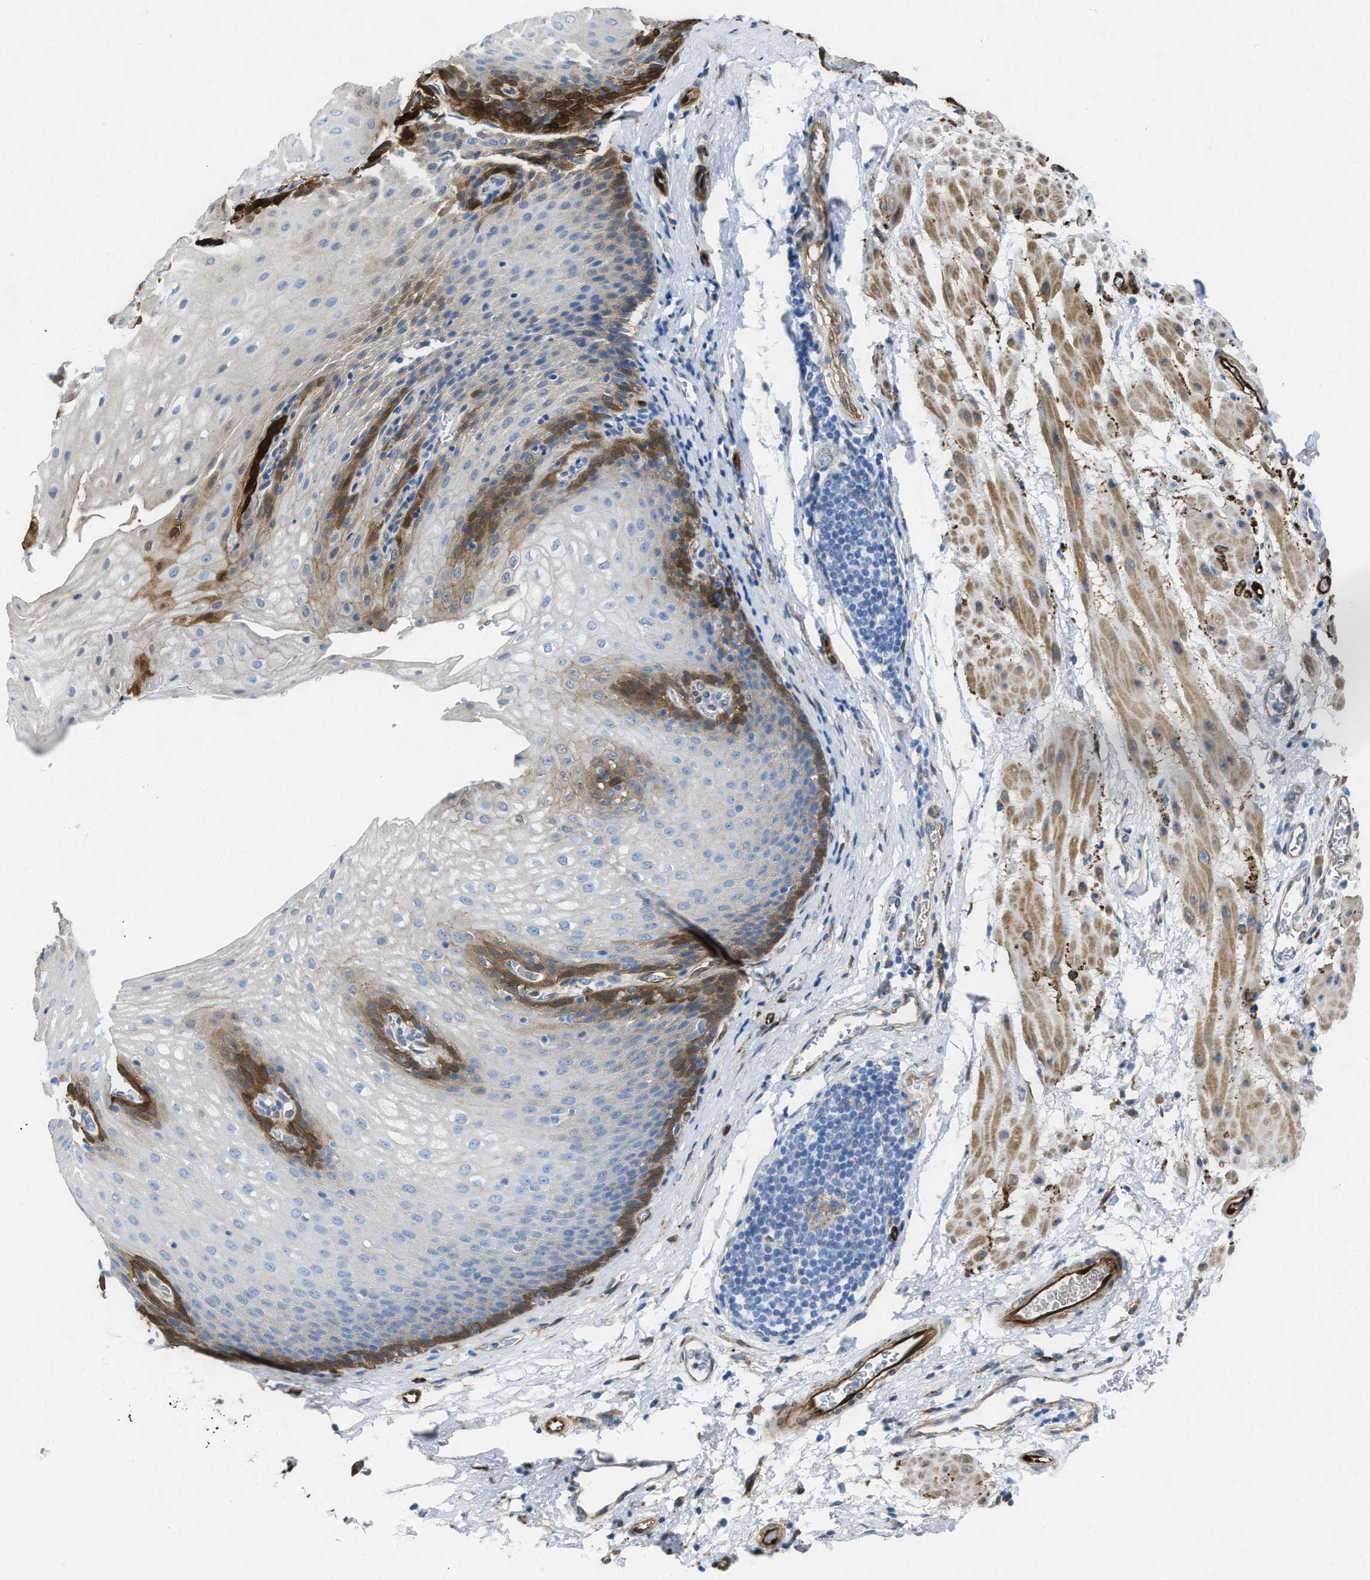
{"staining": {"intensity": "strong", "quantity": "<25%", "location": "cytoplasmic/membranous"}, "tissue": "esophagus", "cell_type": "Squamous epithelial cells", "image_type": "normal", "snomed": [{"axis": "morphology", "description": "Normal tissue, NOS"}, {"axis": "topography", "description": "Esophagus"}], "caption": "High-magnification brightfield microscopy of benign esophagus stained with DAB (brown) and counterstained with hematoxylin (blue). squamous epithelial cells exhibit strong cytoplasmic/membranous positivity is appreciated in approximately<25% of cells. (DAB (3,3'-diaminobenzidine) IHC, brown staining for protein, blue staining for nuclei).", "gene": "ASS1", "patient": {"sex": "male", "age": 48}}